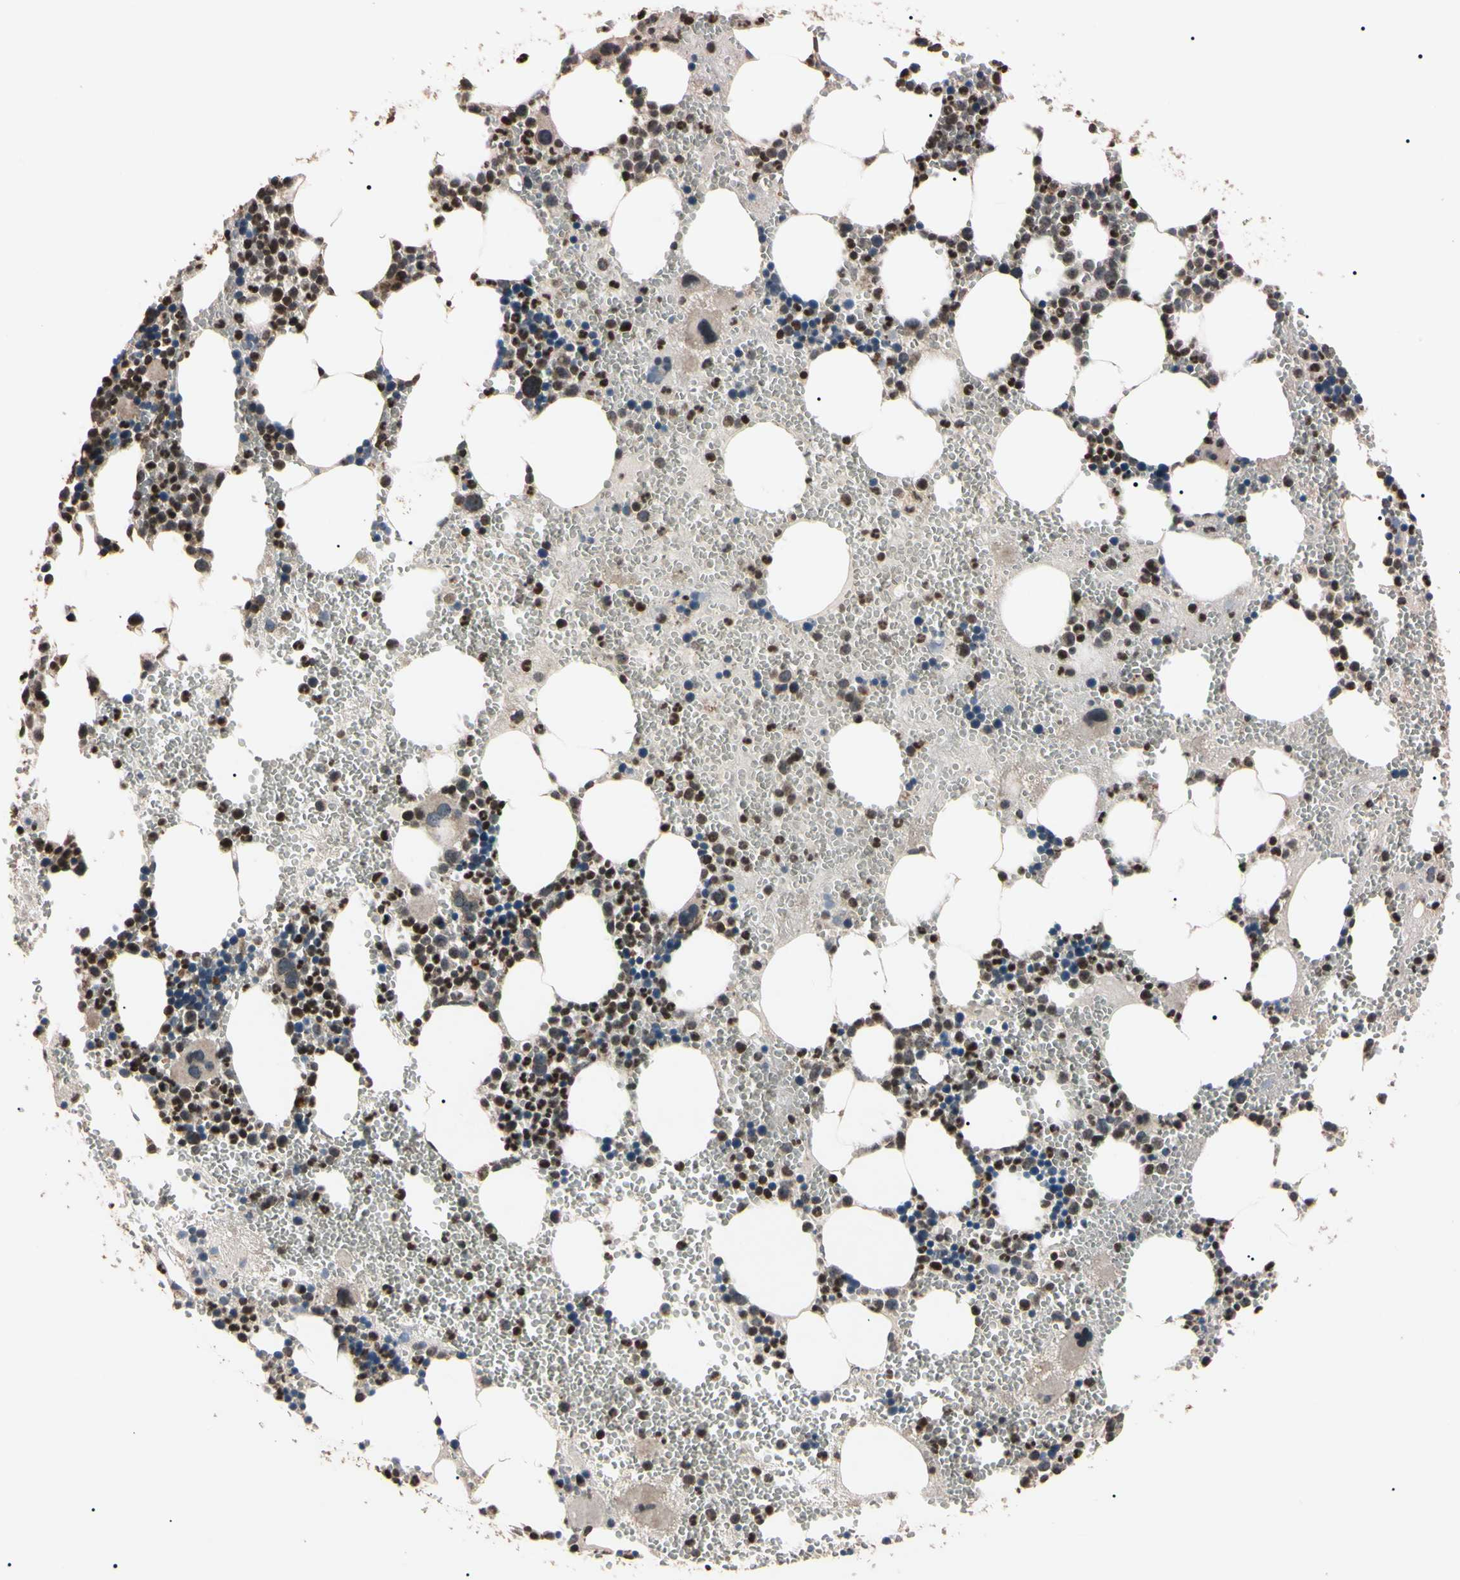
{"staining": {"intensity": "moderate", "quantity": "25%-75%", "location": "cytoplasmic/membranous,nuclear"}, "tissue": "bone marrow", "cell_type": "Hematopoietic cells", "image_type": "normal", "snomed": [{"axis": "morphology", "description": "Normal tissue, NOS"}, {"axis": "morphology", "description": "Inflammation, NOS"}, {"axis": "topography", "description": "Bone marrow"}], "caption": "Immunohistochemical staining of benign bone marrow shows medium levels of moderate cytoplasmic/membranous,nuclear positivity in about 25%-75% of hematopoietic cells.", "gene": "TNFRSF1A", "patient": {"sex": "female", "age": 76}}